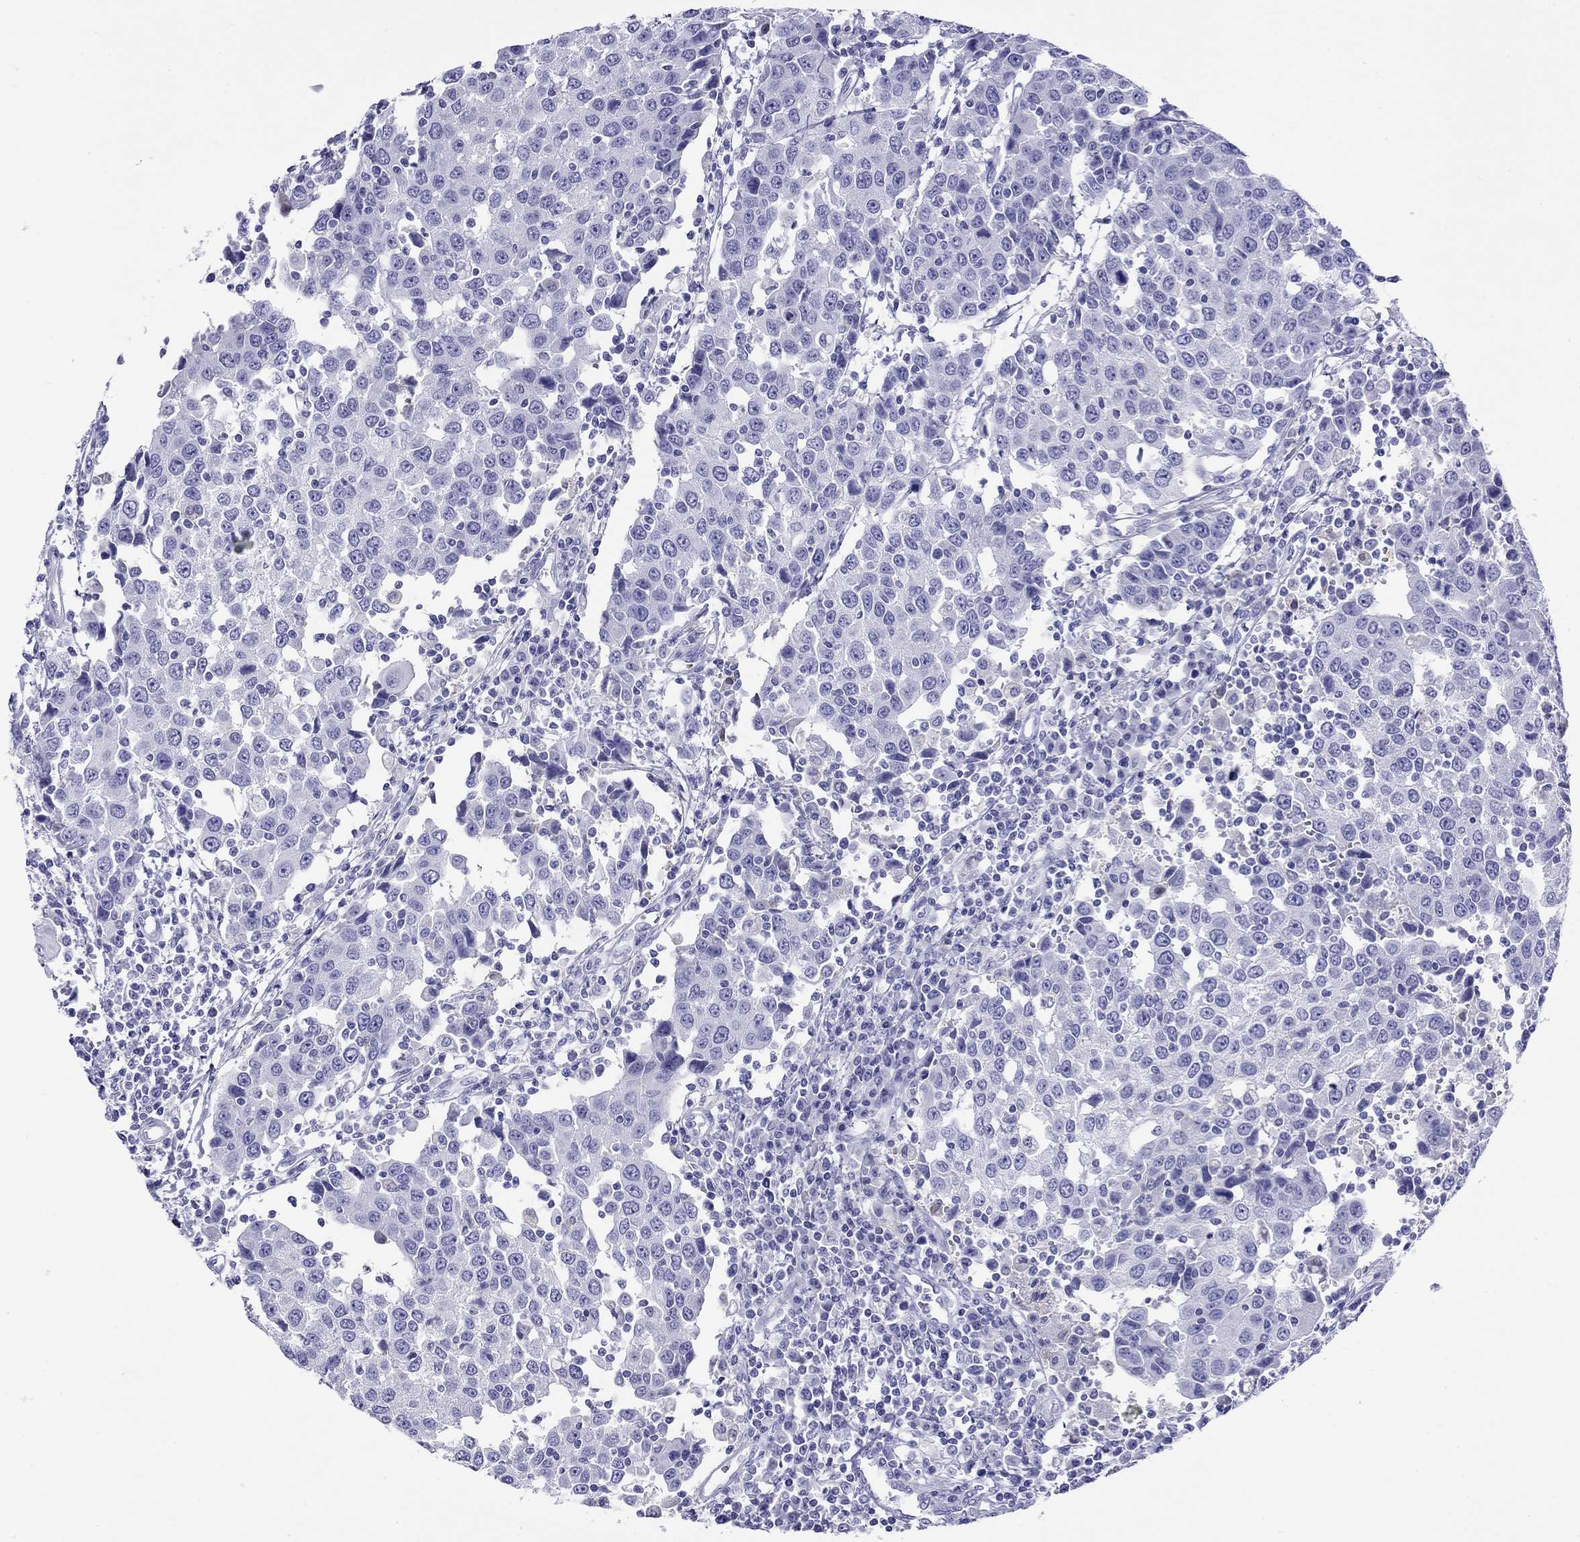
{"staining": {"intensity": "negative", "quantity": "none", "location": "none"}, "tissue": "urothelial cancer", "cell_type": "Tumor cells", "image_type": "cancer", "snomed": [{"axis": "morphology", "description": "Urothelial carcinoma, High grade"}, {"axis": "topography", "description": "Urinary bladder"}], "caption": "Urothelial cancer was stained to show a protein in brown. There is no significant staining in tumor cells.", "gene": "SLC30A8", "patient": {"sex": "female", "age": 85}}